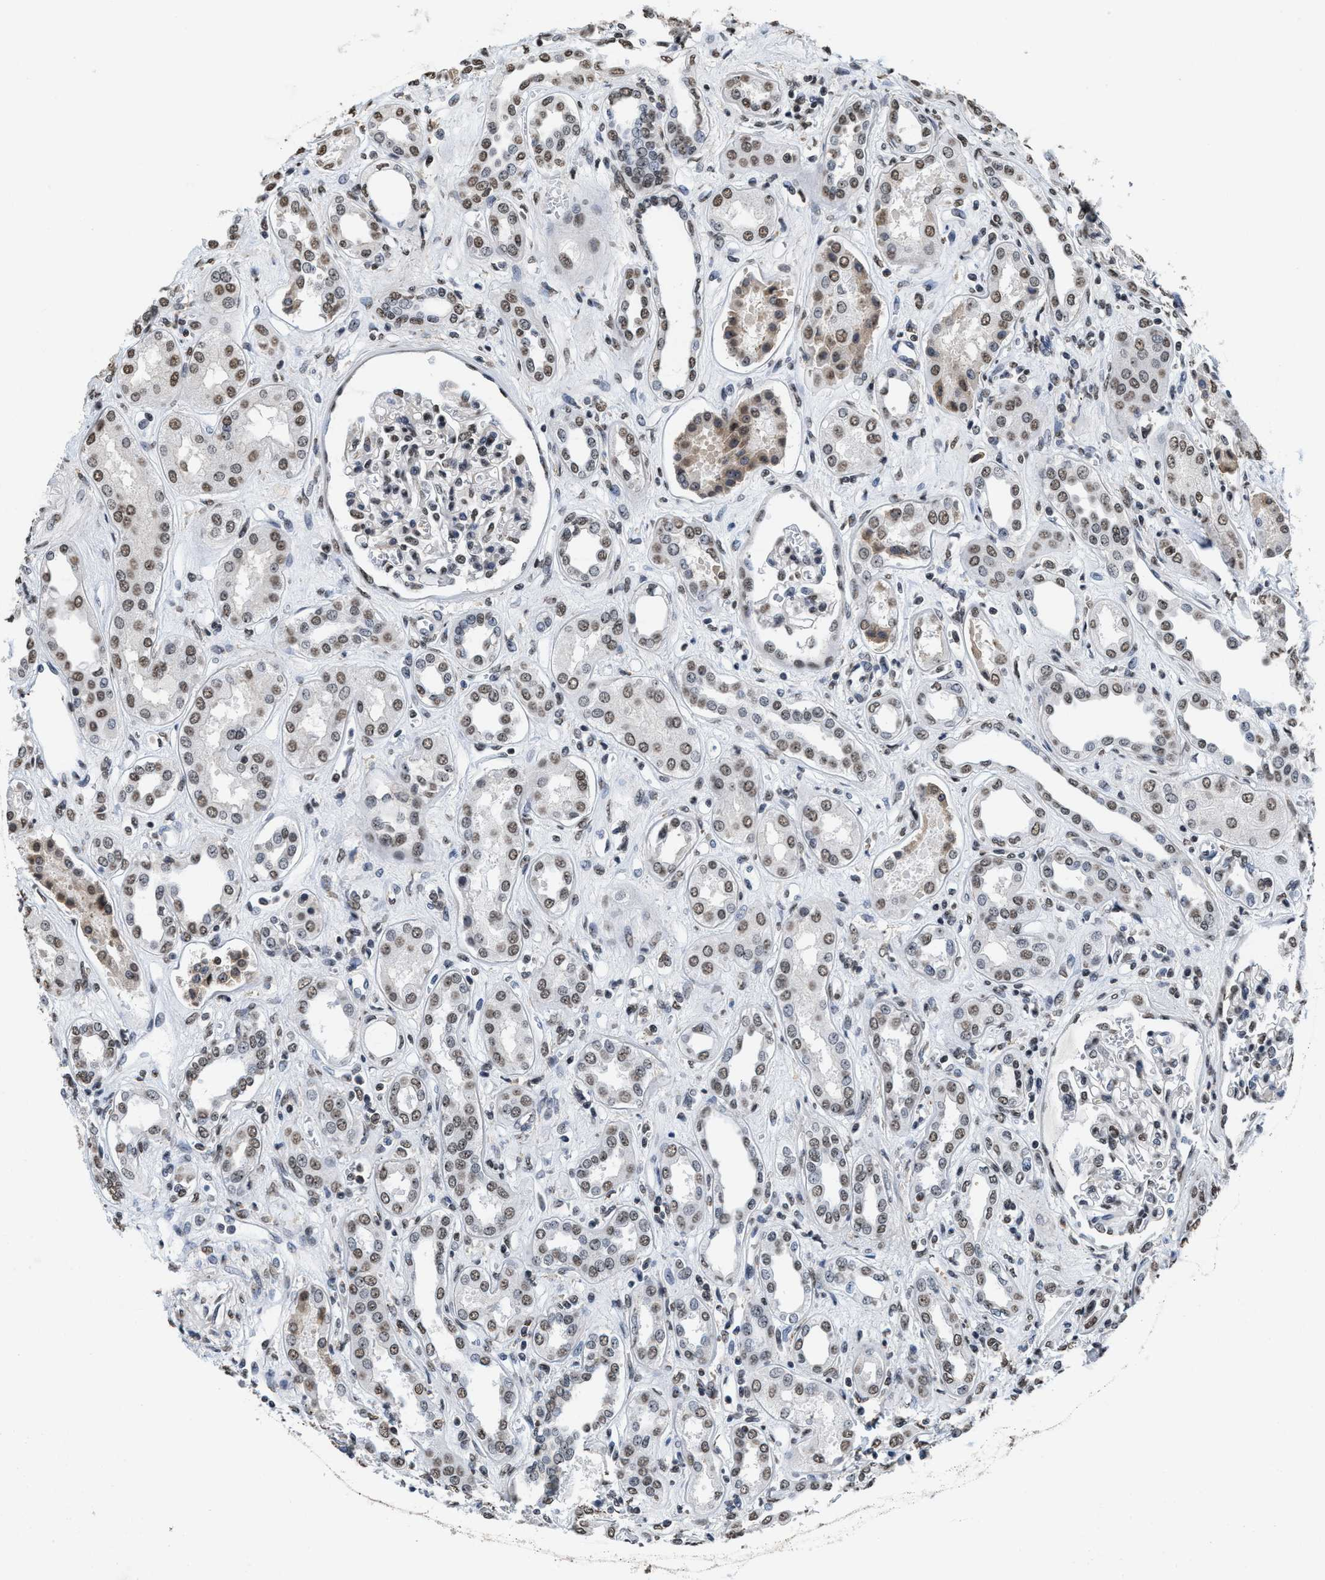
{"staining": {"intensity": "moderate", "quantity": "<25%", "location": "nuclear"}, "tissue": "kidney", "cell_type": "Cells in glomeruli", "image_type": "normal", "snomed": [{"axis": "morphology", "description": "Normal tissue, NOS"}, {"axis": "topography", "description": "Kidney"}], "caption": "This image displays IHC staining of normal human kidney, with low moderate nuclear staining in about <25% of cells in glomeruli.", "gene": "SUPT16H", "patient": {"sex": "male", "age": 59}}